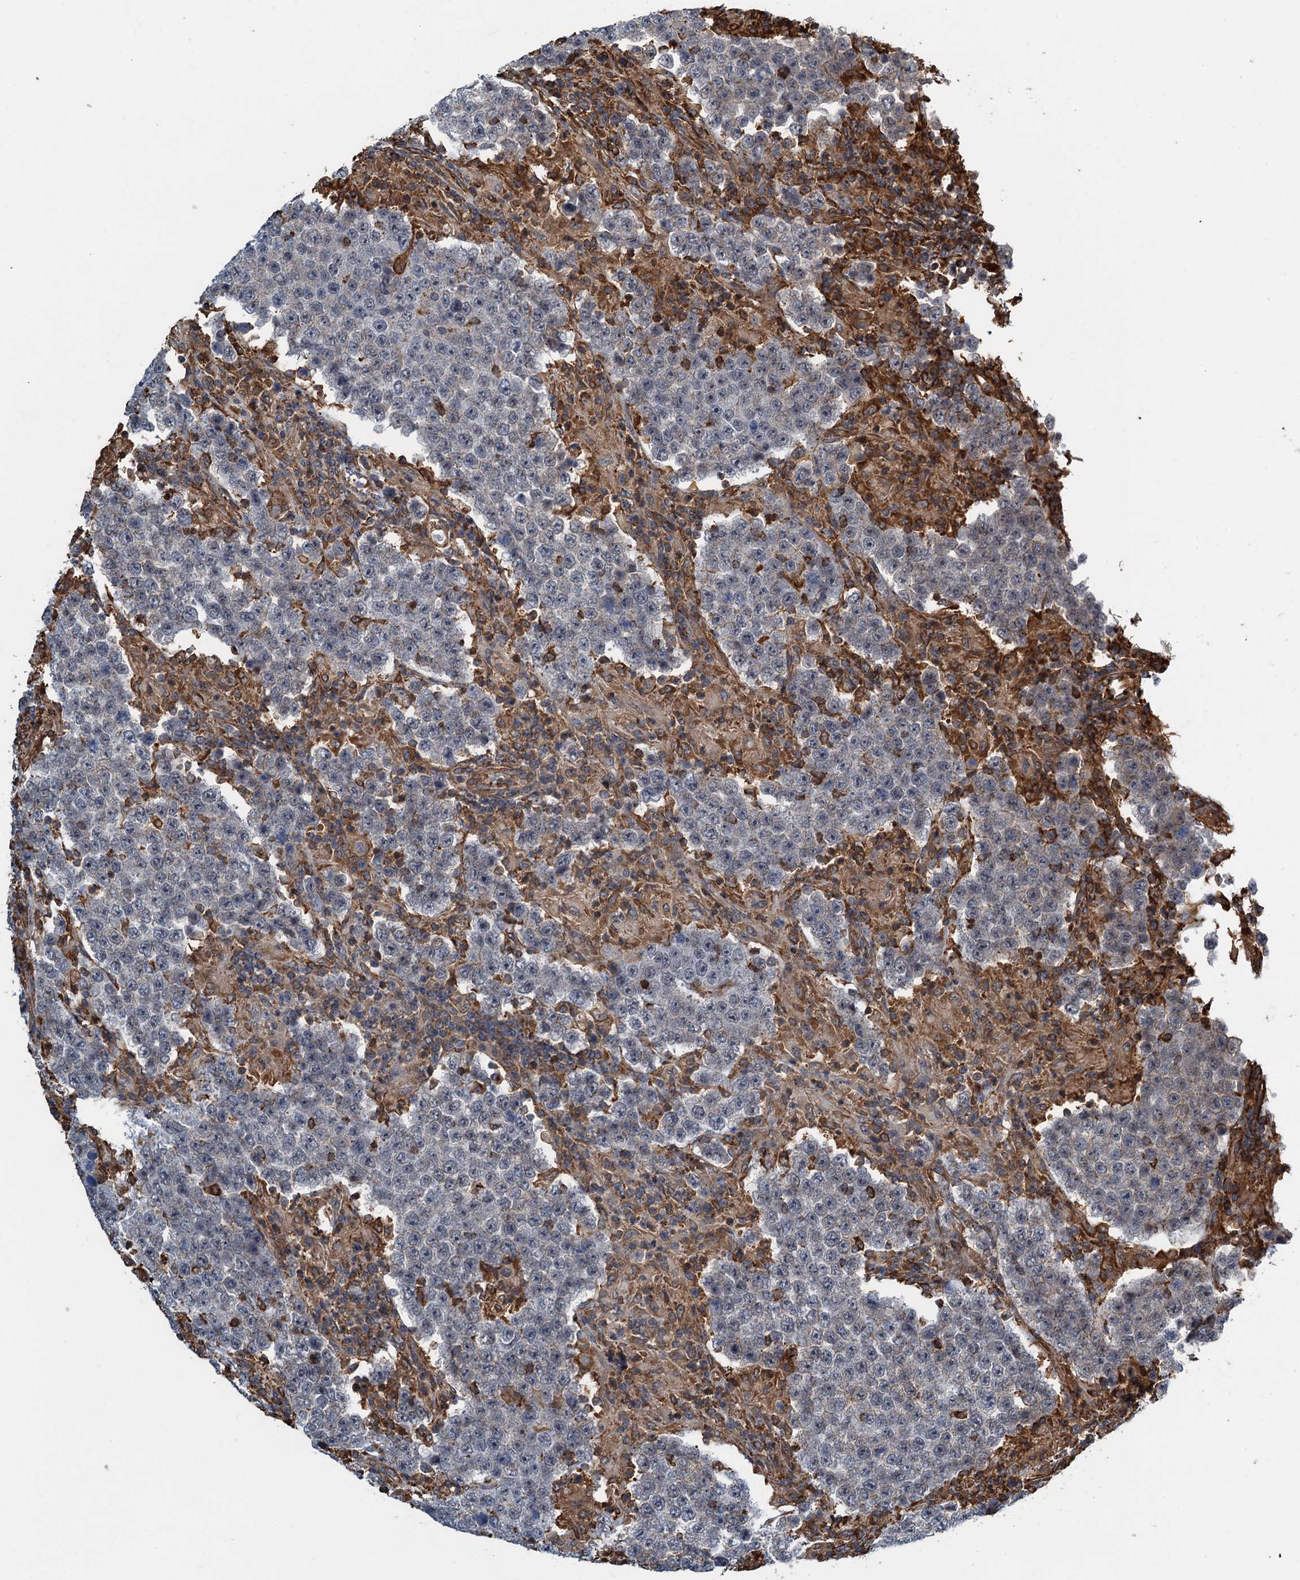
{"staining": {"intensity": "negative", "quantity": "none", "location": "none"}, "tissue": "testis cancer", "cell_type": "Tumor cells", "image_type": "cancer", "snomed": [{"axis": "morphology", "description": "Normal tissue, NOS"}, {"axis": "morphology", "description": "Urothelial carcinoma, High grade"}, {"axis": "morphology", "description": "Seminoma, NOS"}, {"axis": "morphology", "description": "Carcinoma, Embryonal, NOS"}, {"axis": "topography", "description": "Urinary bladder"}, {"axis": "topography", "description": "Testis"}], "caption": "High magnification brightfield microscopy of testis cancer stained with DAB (brown) and counterstained with hematoxylin (blue): tumor cells show no significant expression.", "gene": "WHAMM", "patient": {"sex": "male", "age": 41}}